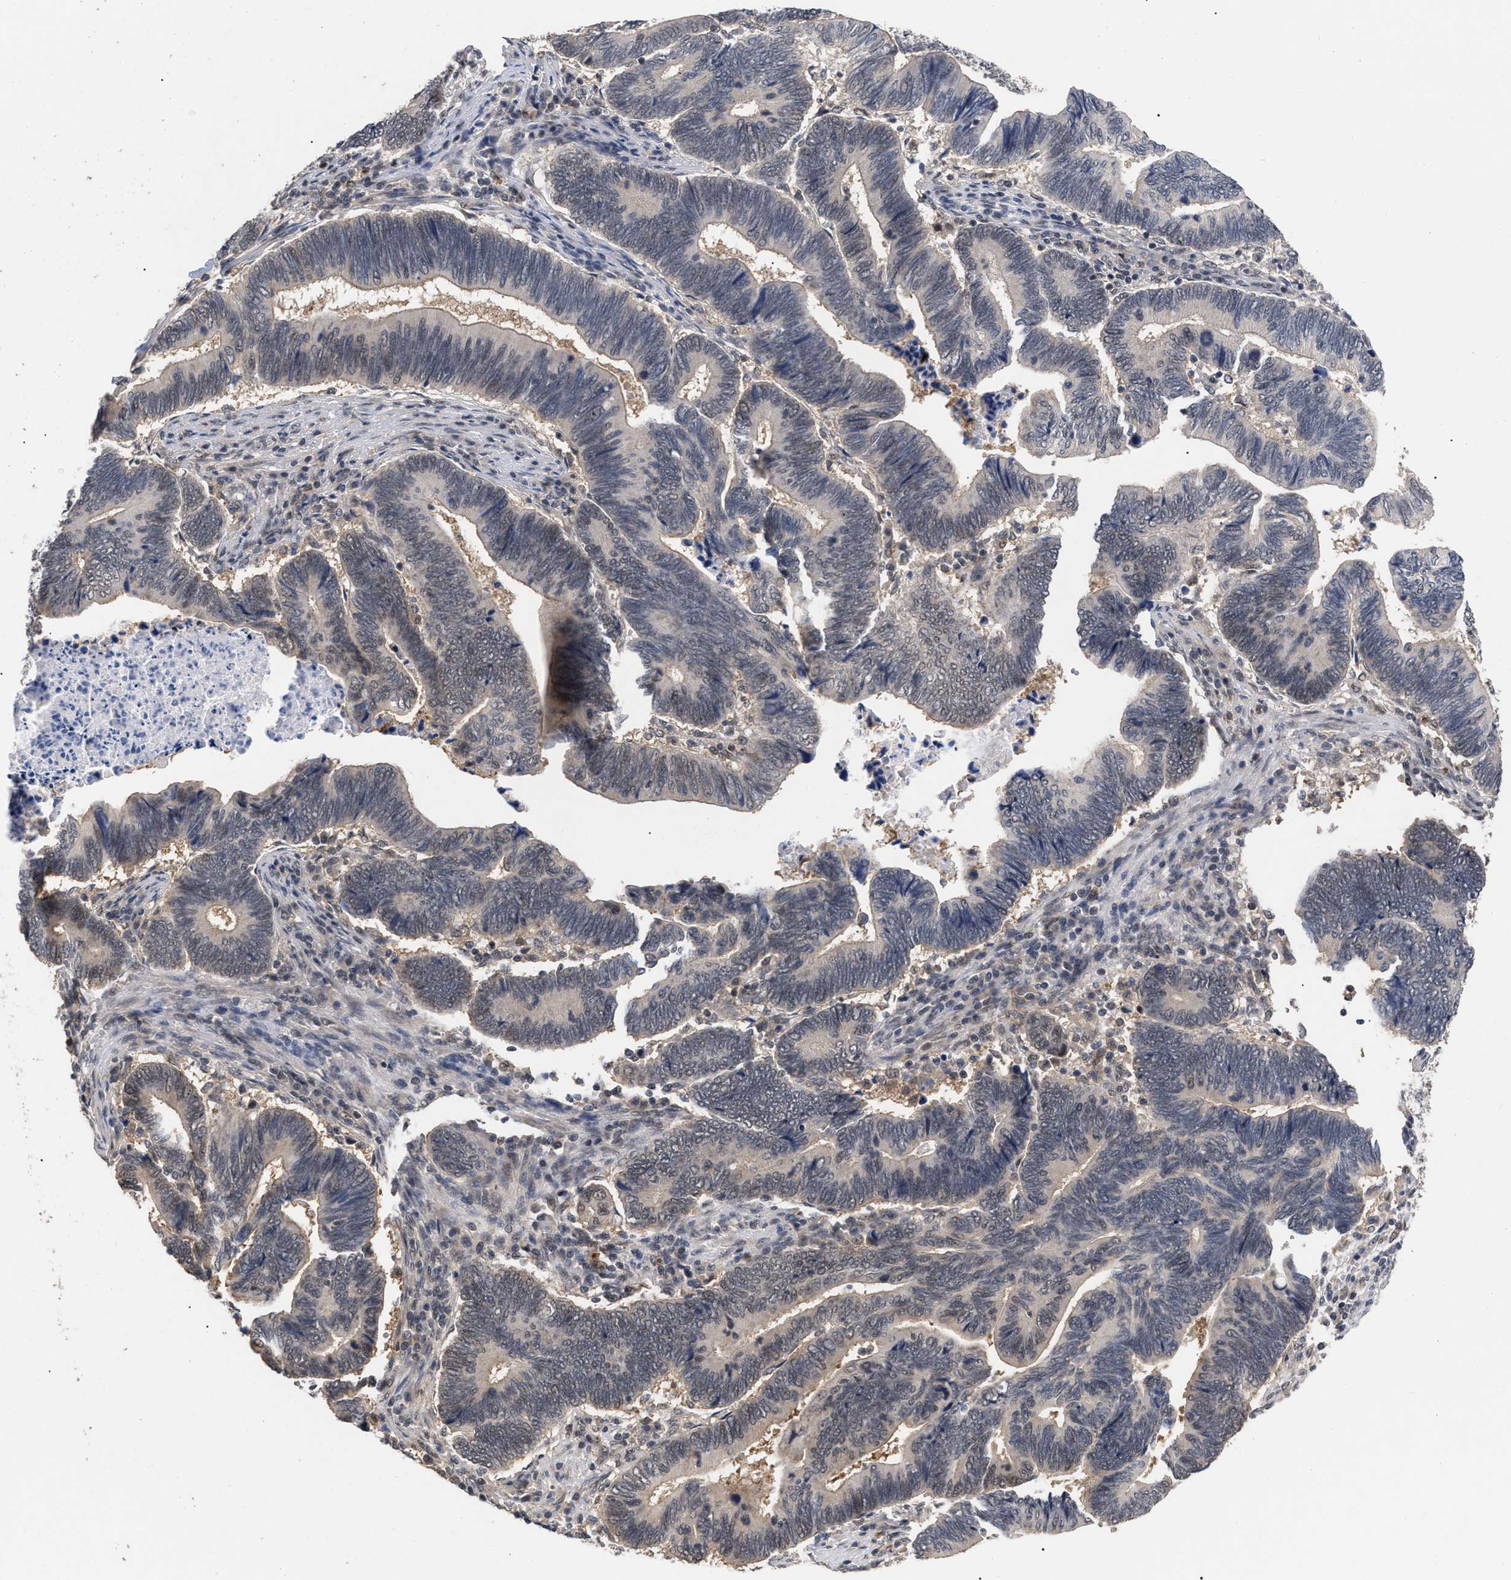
{"staining": {"intensity": "negative", "quantity": "none", "location": "none"}, "tissue": "pancreatic cancer", "cell_type": "Tumor cells", "image_type": "cancer", "snomed": [{"axis": "morphology", "description": "Adenocarcinoma, NOS"}, {"axis": "topography", "description": "Pancreas"}], "caption": "High magnification brightfield microscopy of pancreatic cancer (adenocarcinoma) stained with DAB (brown) and counterstained with hematoxylin (blue): tumor cells show no significant positivity.", "gene": "JAZF1", "patient": {"sex": "female", "age": 70}}